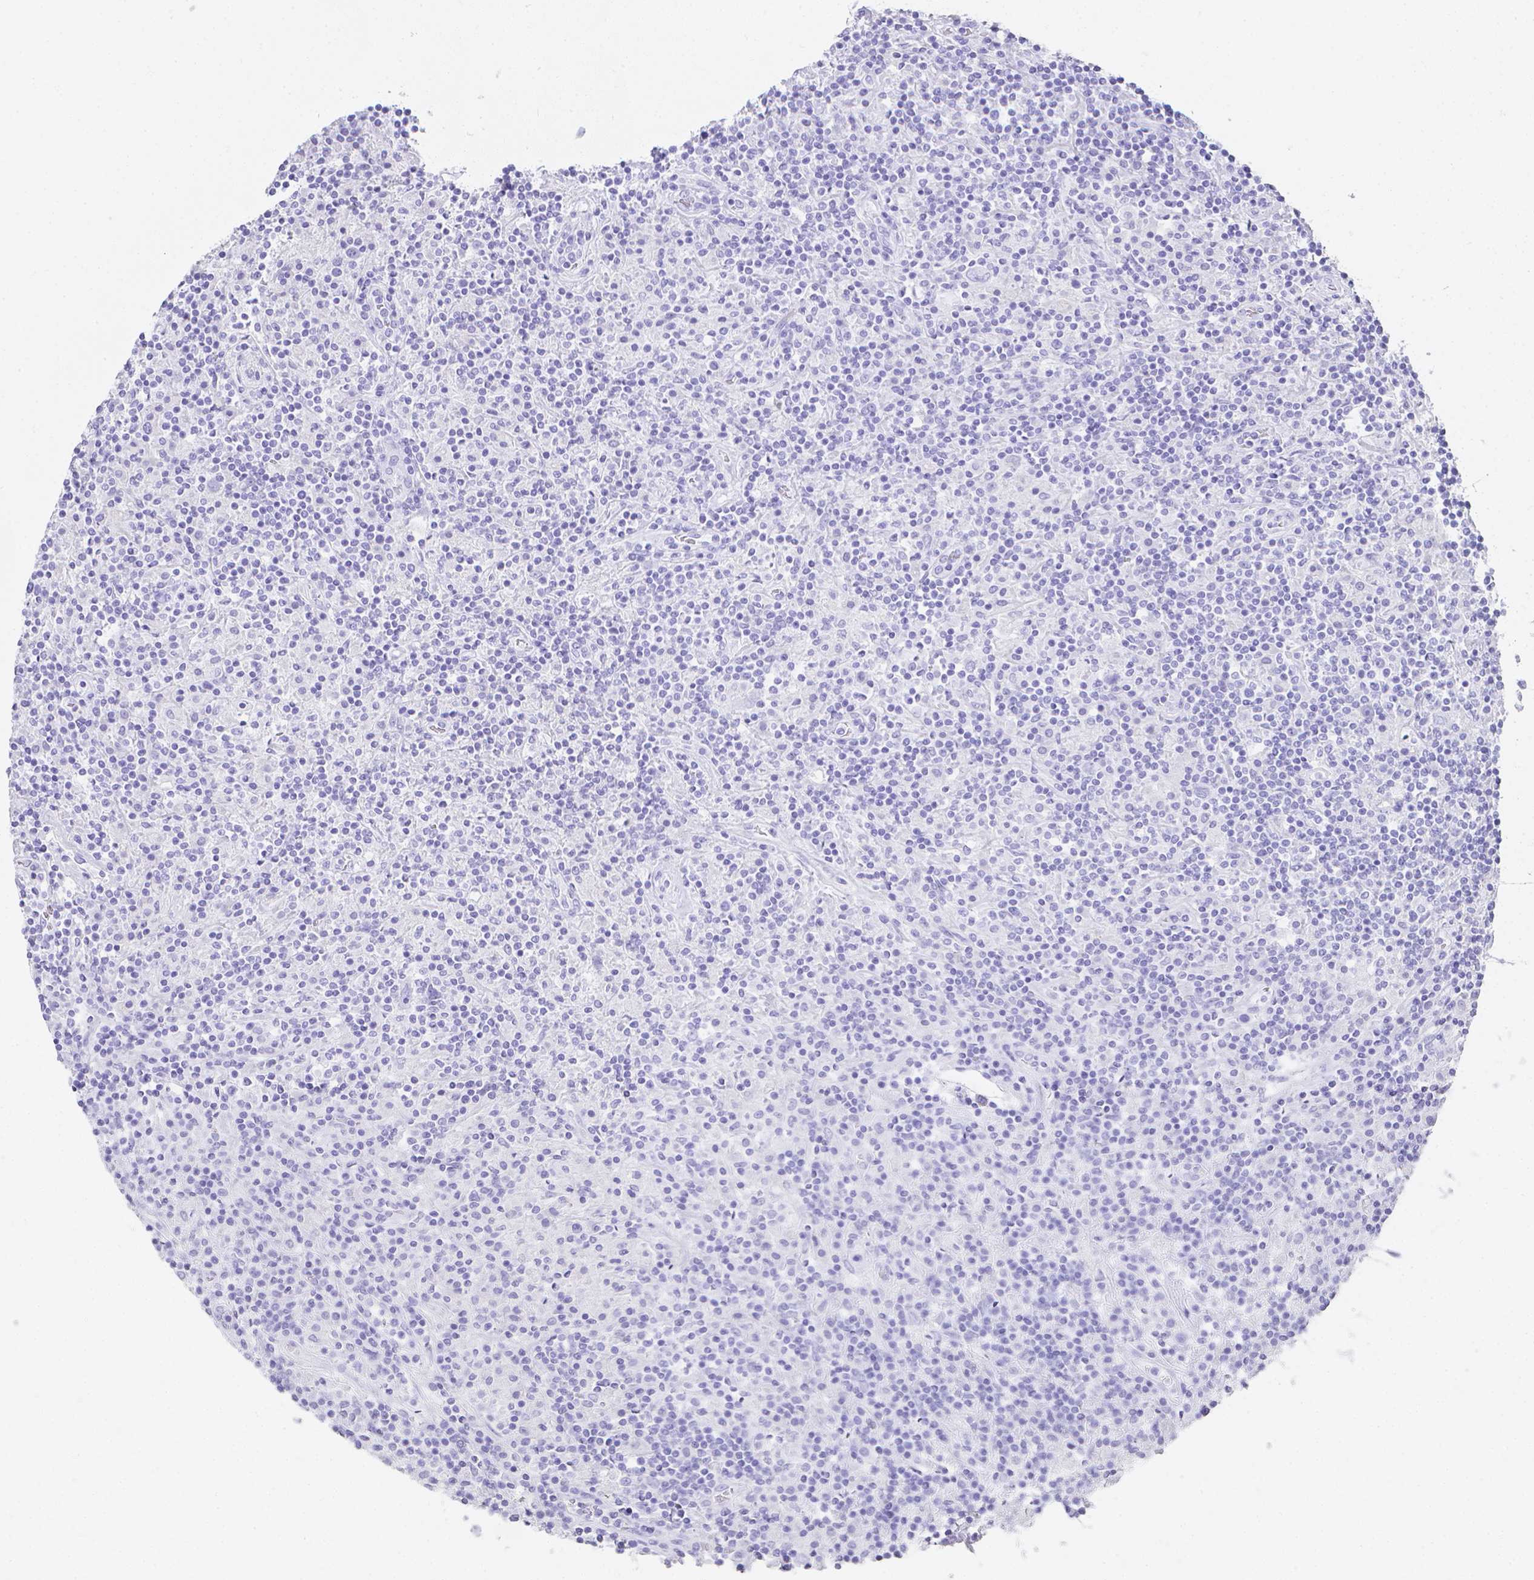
{"staining": {"intensity": "negative", "quantity": "none", "location": "none"}, "tissue": "lymphoma", "cell_type": "Tumor cells", "image_type": "cancer", "snomed": [{"axis": "morphology", "description": "Hodgkin's disease, NOS"}, {"axis": "topography", "description": "Lymph node"}], "caption": "Immunohistochemistry of lymphoma shows no positivity in tumor cells. (DAB (3,3'-diaminobenzidine) immunohistochemistry (IHC) with hematoxylin counter stain).", "gene": "LGALS4", "patient": {"sex": "male", "age": 70}}